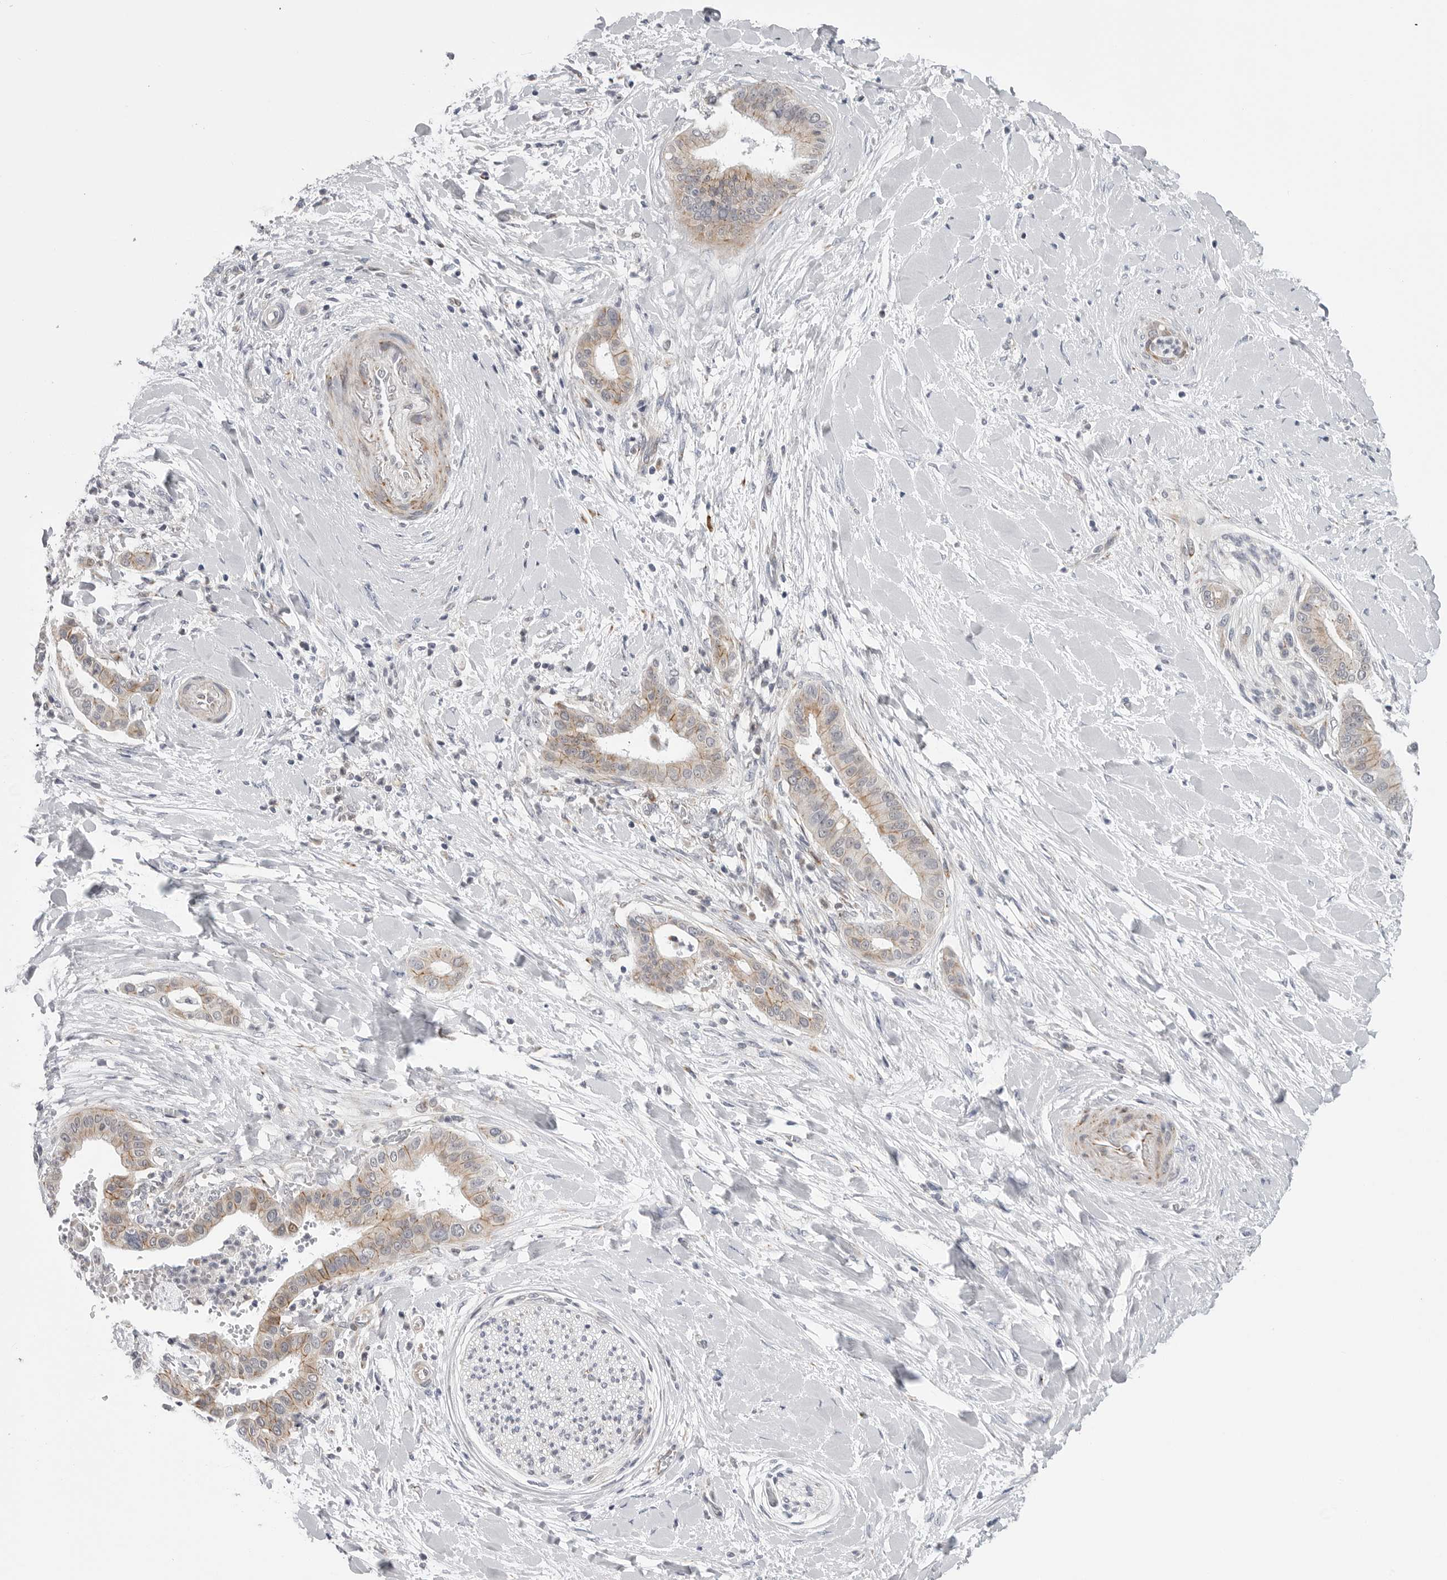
{"staining": {"intensity": "weak", "quantity": "<25%", "location": "cytoplasmic/membranous"}, "tissue": "liver cancer", "cell_type": "Tumor cells", "image_type": "cancer", "snomed": [{"axis": "morphology", "description": "Cholangiocarcinoma"}, {"axis": "topography", "description": "Liver"}], "caption": "Immunohistochemistry histopathology image of liver cancer (cholangiocarcinoma) stained for a protein (brown), which exhibits no positivity in tumor cells.", "gene": "CDK20", "patient": {"sex": "female", "age": 54}}